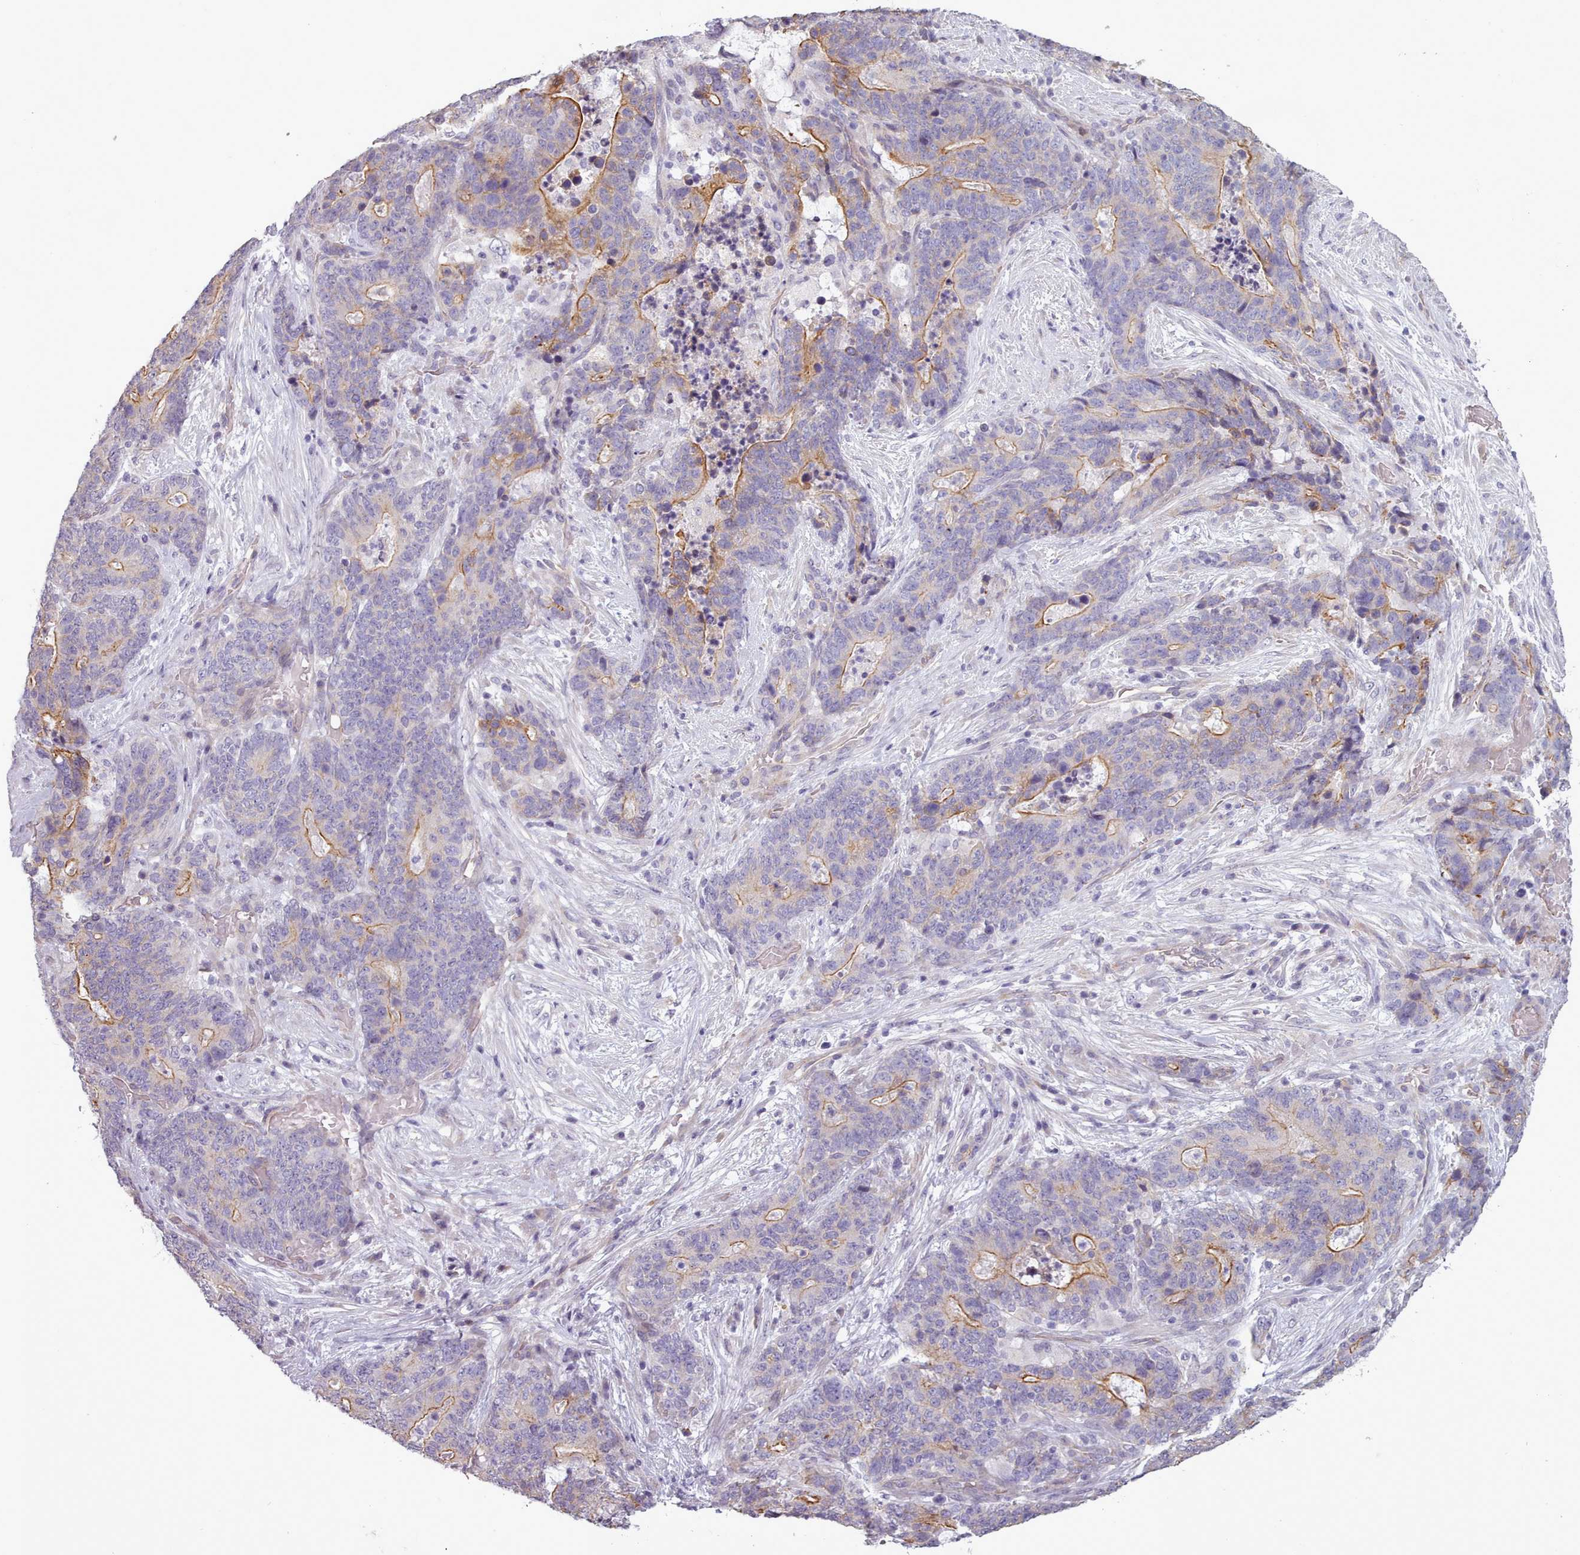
{"staining": {"intensity": "moderate", "quantity": "<25%", "location": "cytoplasmic/membranous"}, "tissue": "stomach cancer", "cell_type": "Tumor cells", "image_type": "cancer", "snomed": [{"axis": "morphology", "description": "Normal tissue, NOS"}, {"axis": "morphology", "description": "Adenocarcinoma, NOS"}, {"axis": "topography", "description": "Stomach"}], "caption": "A photomicrograph showing moderate cytoplasmic/membranous staining in about <25% of tumor cells in adenocarcinoma (stomach), as visualized by brown immunohistochemical staining.", "gene": "PLD4", "patient": {"sex": "female", "age": 64}}